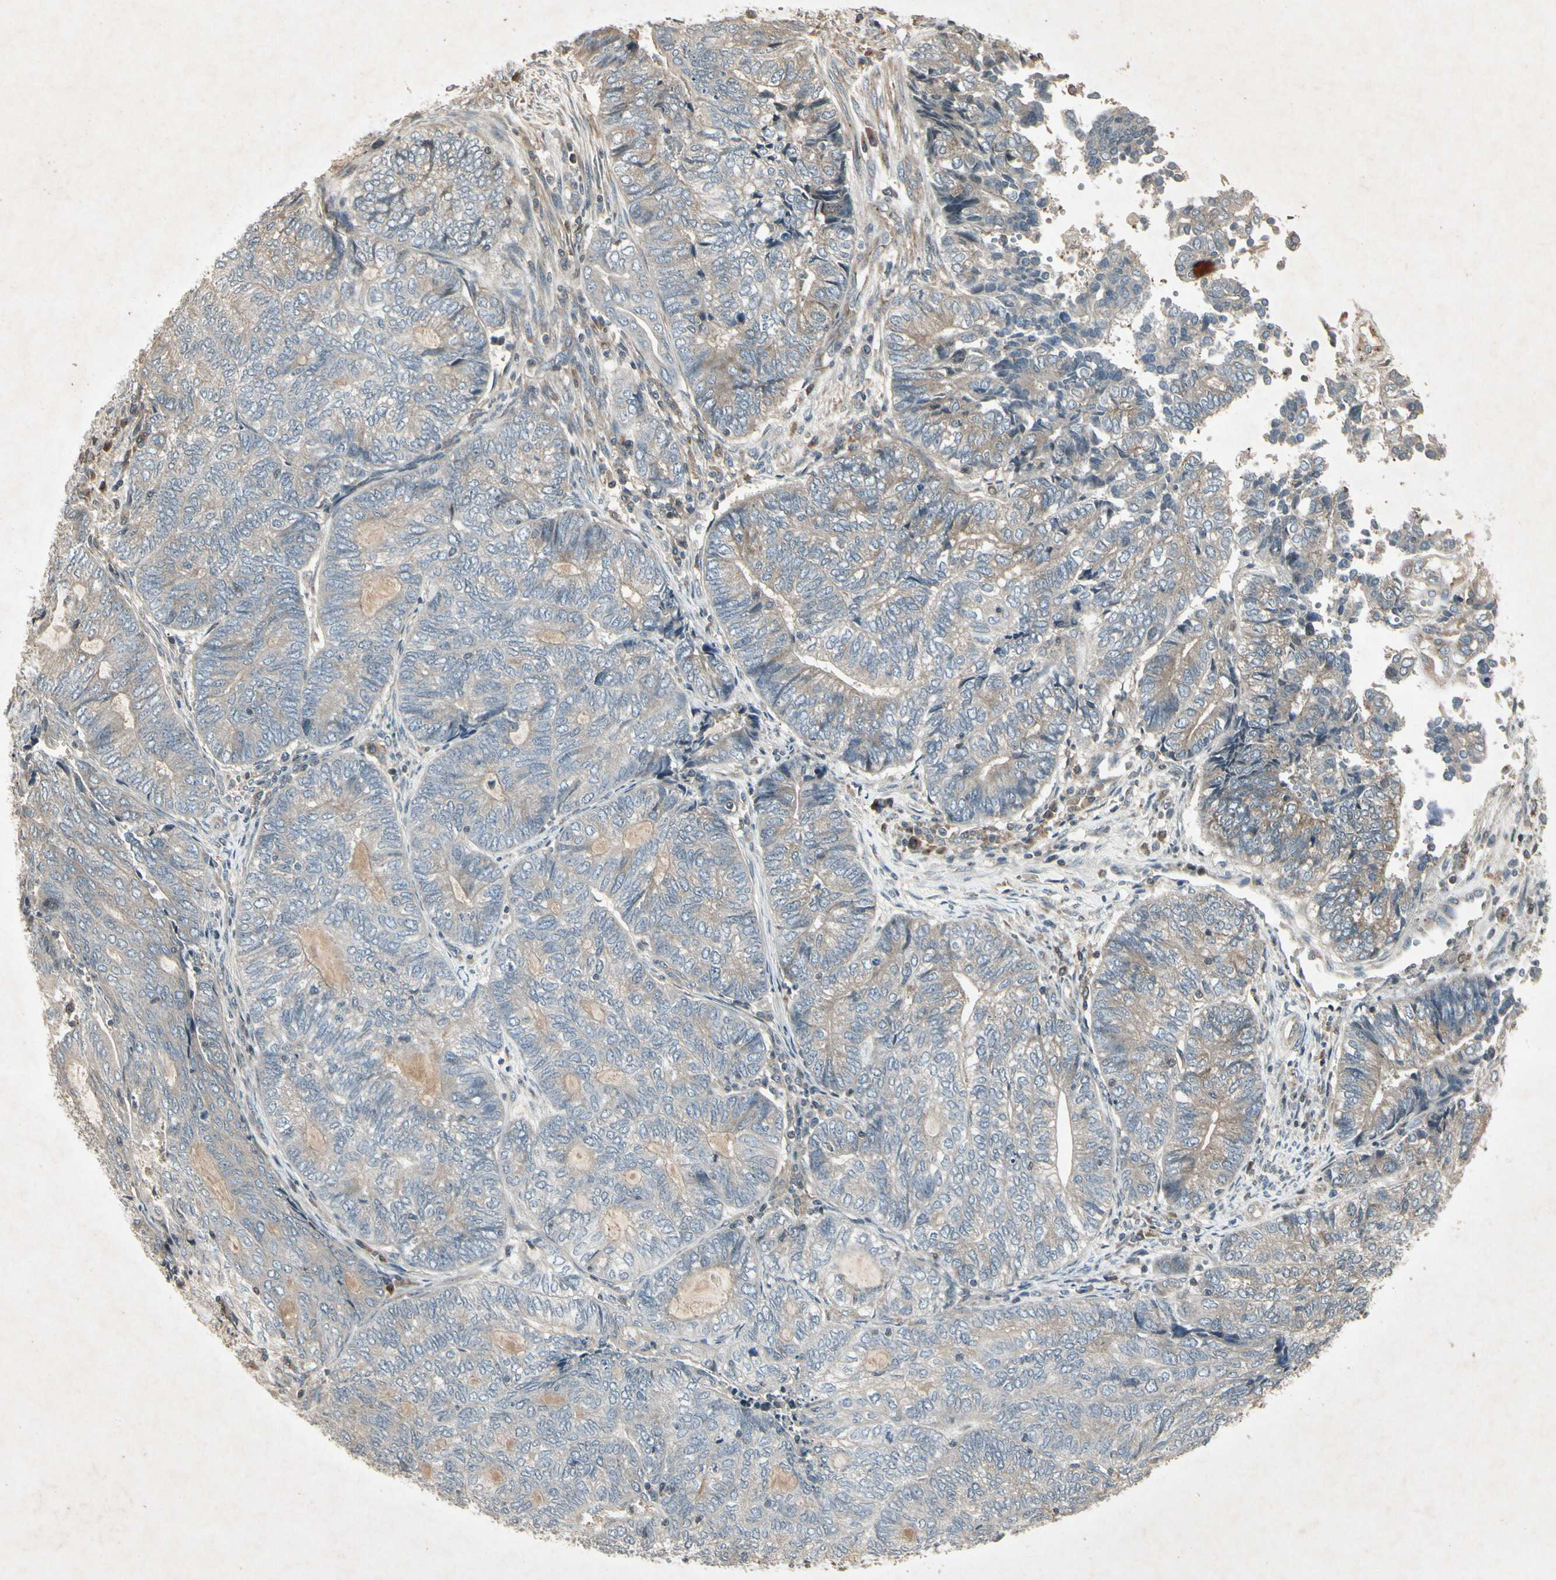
{"staining": {"intensity": "weak", "quantity": "25%-75%", "location": "cytoplasmic/membranous"}, "tissue": "endometrial cancer", "cell_type": "Tumor cells", "image_type": "cancer", "snomed": [{"axis": "morphology", "description": "Adenocarcinoma, NOS"}, {"axis": "topography", "description": "Uterus"}, {"axis": "topography", "description": "Endometrium"}], "caption": "The micrograph demonstrates a brown stain indicating the presence of a protein in the cytoplasmic/membranous of tumor cells in endometrial adenocarcinoma. Using DAB (brown) and hematoxylin (blue) stains, captured at high magnification using brightfield microscopy.", "gene": "TEK", "patient": {"sex": "female", "age": 70}}